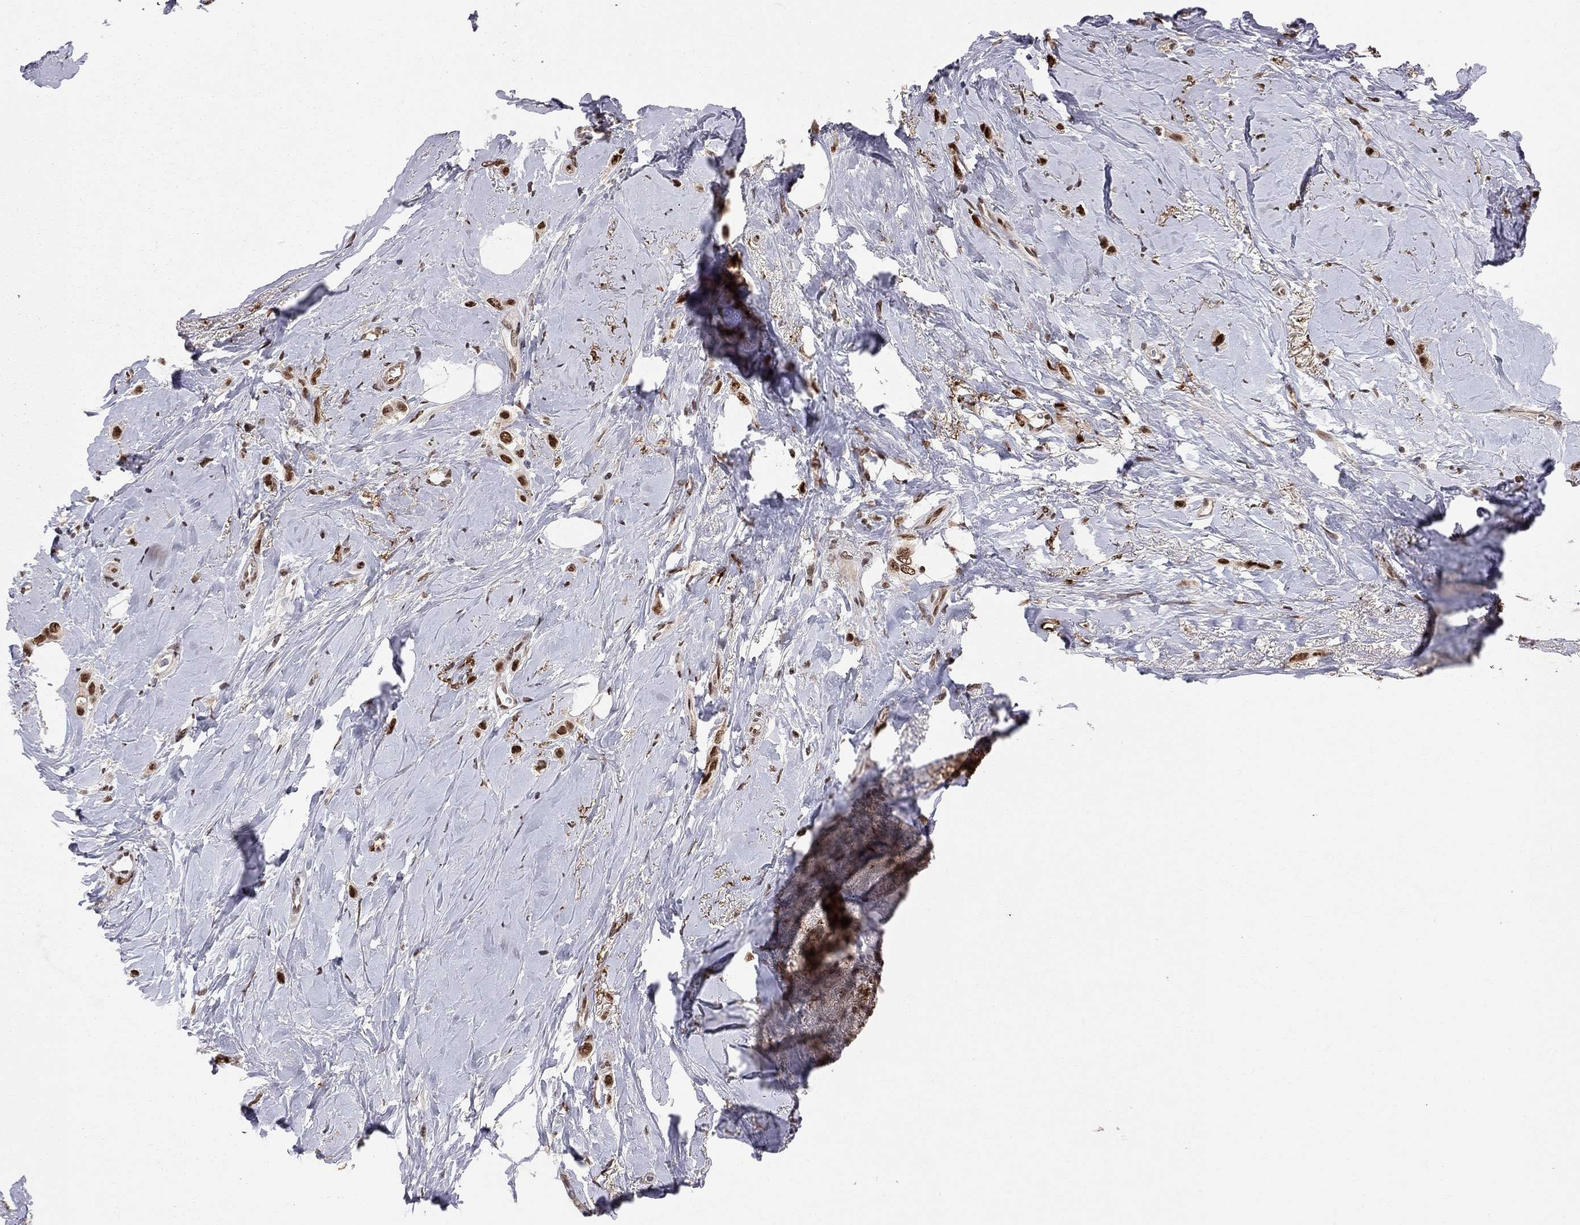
{"staining": {"intensity": "strong", "quantity": ">75%", "location": "nuclear"}, "tissue": "breast cancer", "cell_type": "Tumor cells", "image_type": "cancer", "snomed": [{"axis": "morphology", "description": "Lobular carcinoma"}, {"axis": "topography", "description": "Breast"}], "caption": "Strong nuclear expression is present in approximately >75% of tumor cells in breast cancer (lobular carcinoma).", "gene": "SAP30L", "patient": {"sex": "female", "age": 66}}